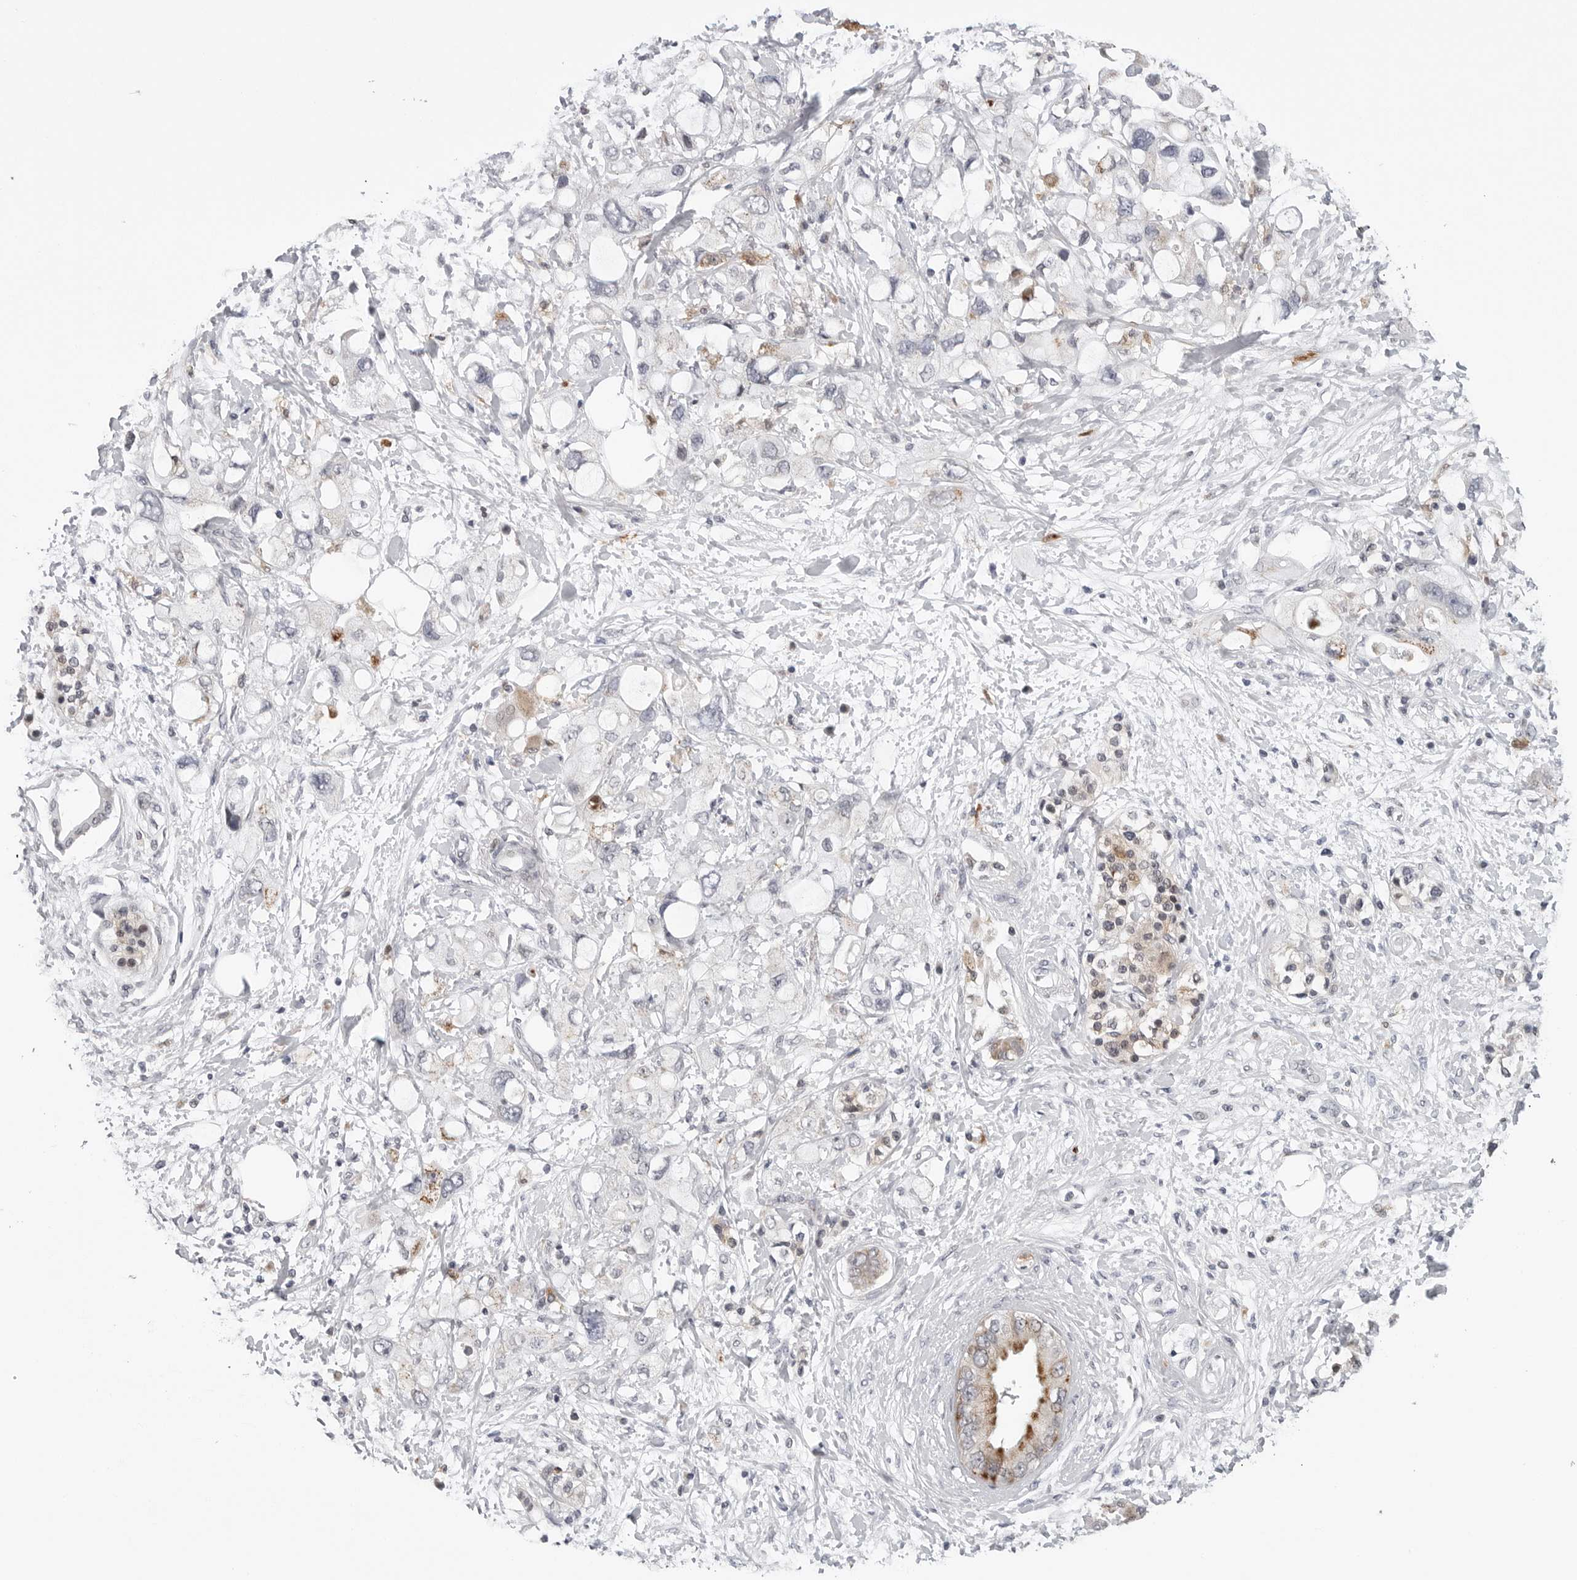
{"staining": {"intensity": "moderate", "quantity": "<25%", "location": "cytoplasmic/membranous"}, "tissue": "pancreatic cancer", "cell_type": "Tumor cells", "image_type": "cancer", "snomed": [{"axis": "morphology", "description": "Adenocarcinoma, NOS"}, {"axis": "topography", "description": "Pancreas"}], "caption": "Protein expression by immunohistochemistry displays moderate cytoplasmic/membranous expression in approximately <25% of tumor cells in pancreatic adenocarcinoma. (DAB (3,3'-diaminobenzidine) IHC with brightfield microscopy, high magnification).", "gene": "CDK20", "patient": {"sex": "female", "age": 56}}